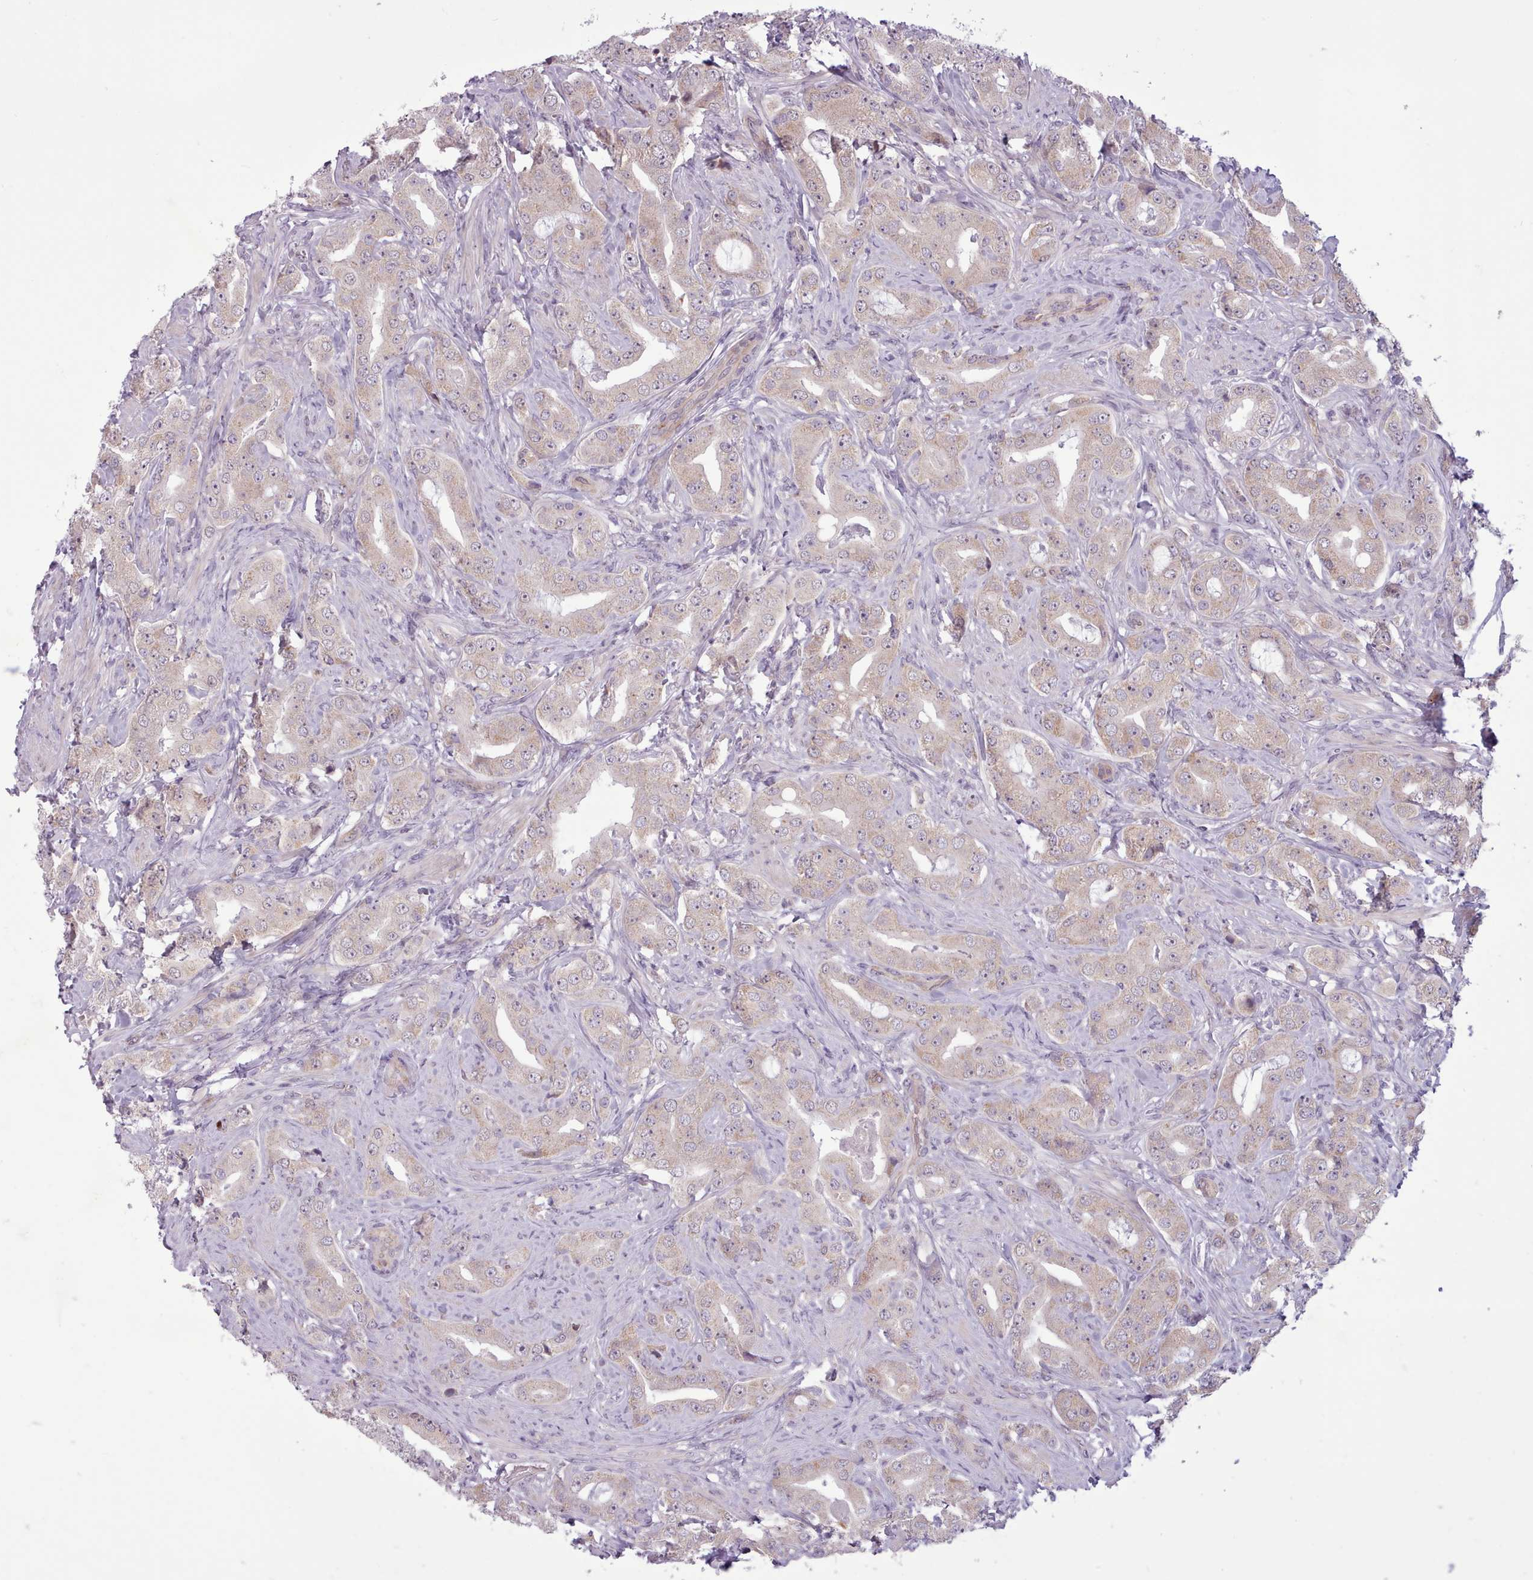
{"staining": {"intensity": "weak", "quantity": "25%-75%", "location": "cytoplasmic/membranous"}, "tissue": "prostate cancer", "cell_type": "Tumor cells", "image_type": "cancer", "snomed": [{"axis": "morphology", "description": "Adenocarcinoma, High grade"}, {"axis": "topography", "description": "Prostate"}], "caption": "Protein expression analysis of prostate high-grade adenocarcinoma exhibits weak cytoplasmic/membranous expression in approximately 25%-75% of tumor cells.", "gene": "SLURP1", "patient": {"sex": "male", "age": 63}}